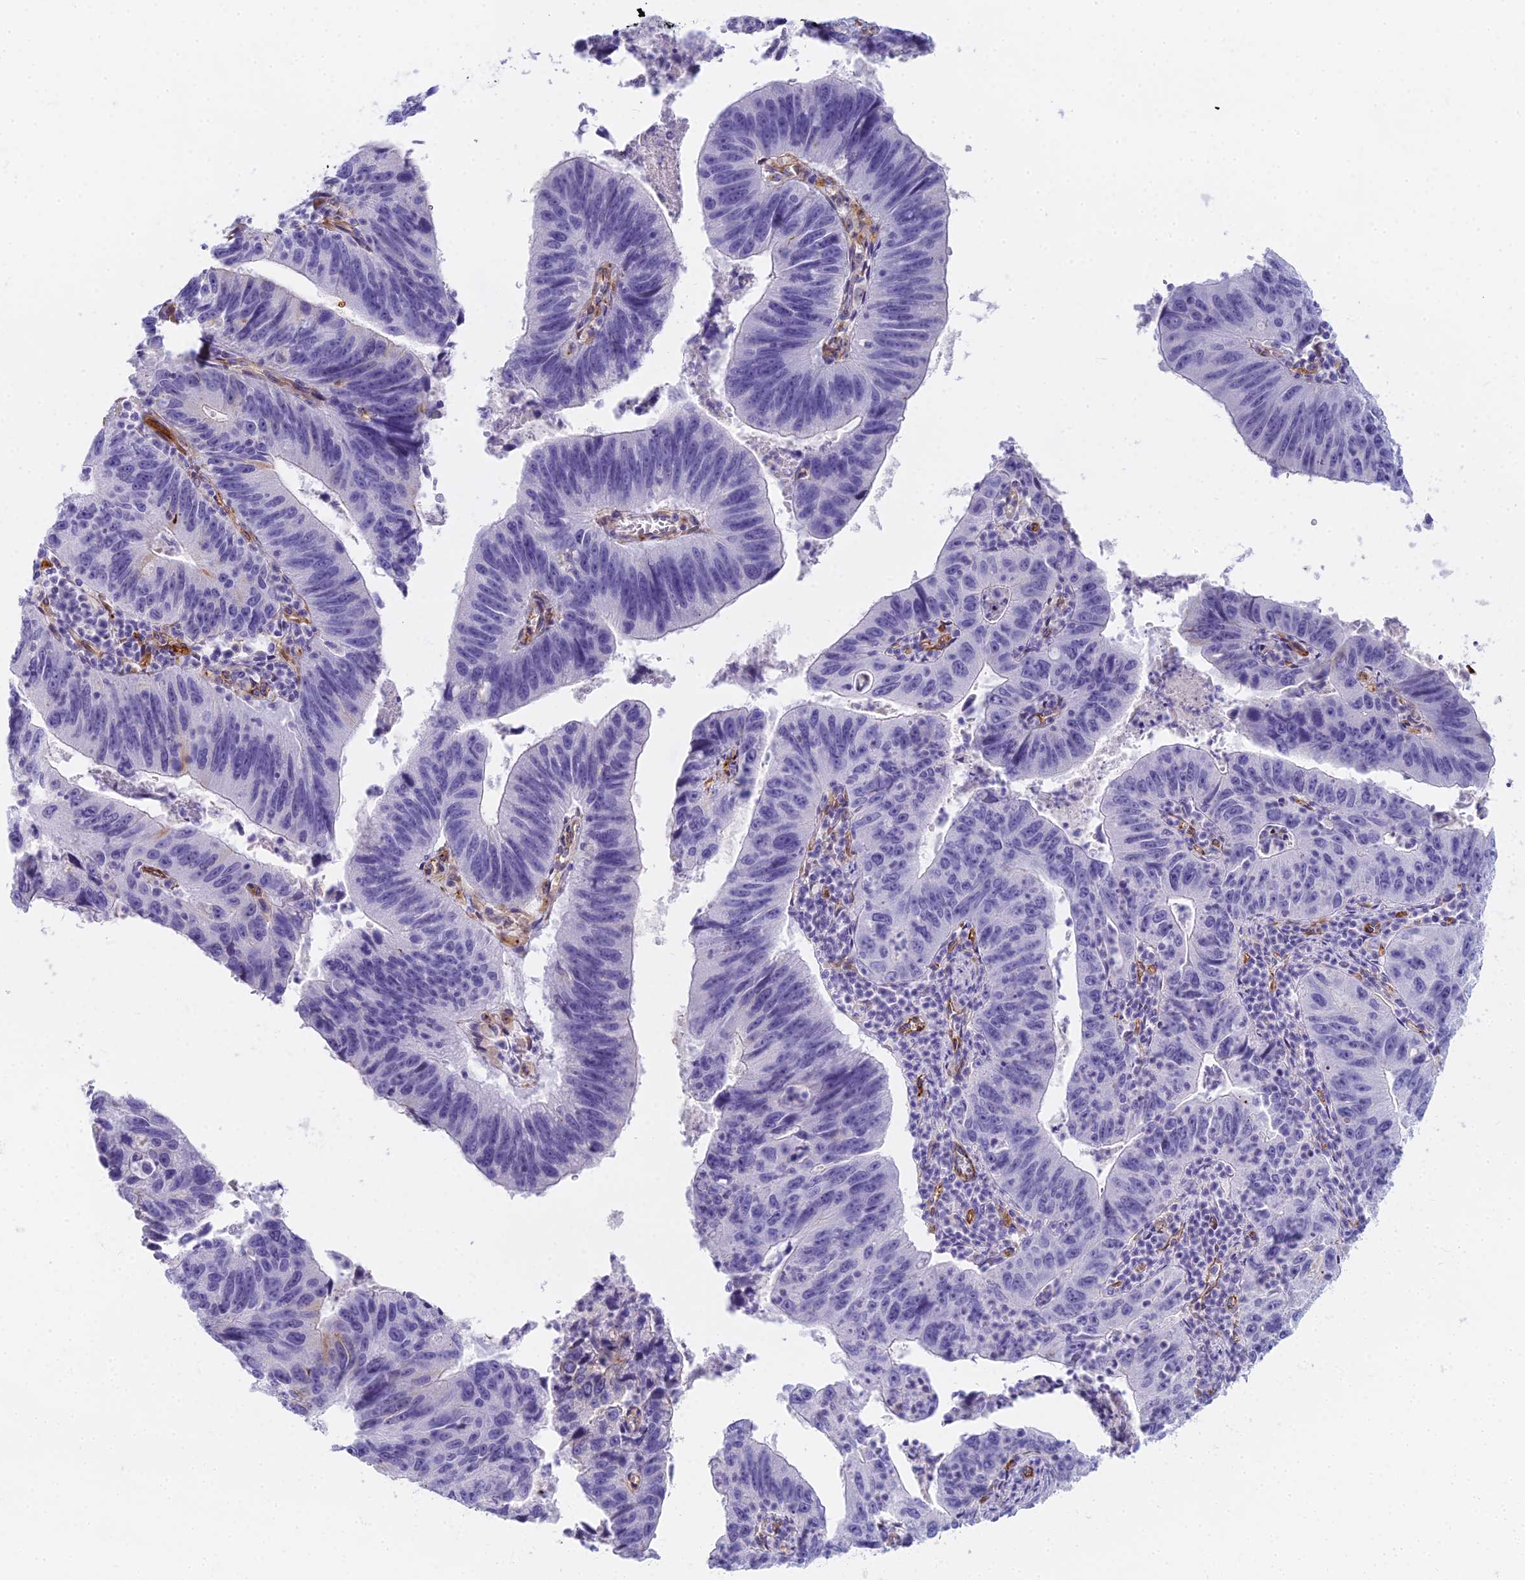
{"staining": {"intensity": "negative", "quantity": "none", "location": "none"}, "tissue": "stomach cancer", "cell_type": "Tumor cells", "image_type": "cancer", "snomed": [{"axis": "morphology", "description": "Adenocarcinoma, NOS"}, {"axis": "topography", "description": "Stomach"}], "caption": "Tumor cells are negative for protein expression in human stomach adenocarcinoma.", "gene": "EVI2A", "patient": {"sex": "male", "age": 59}}